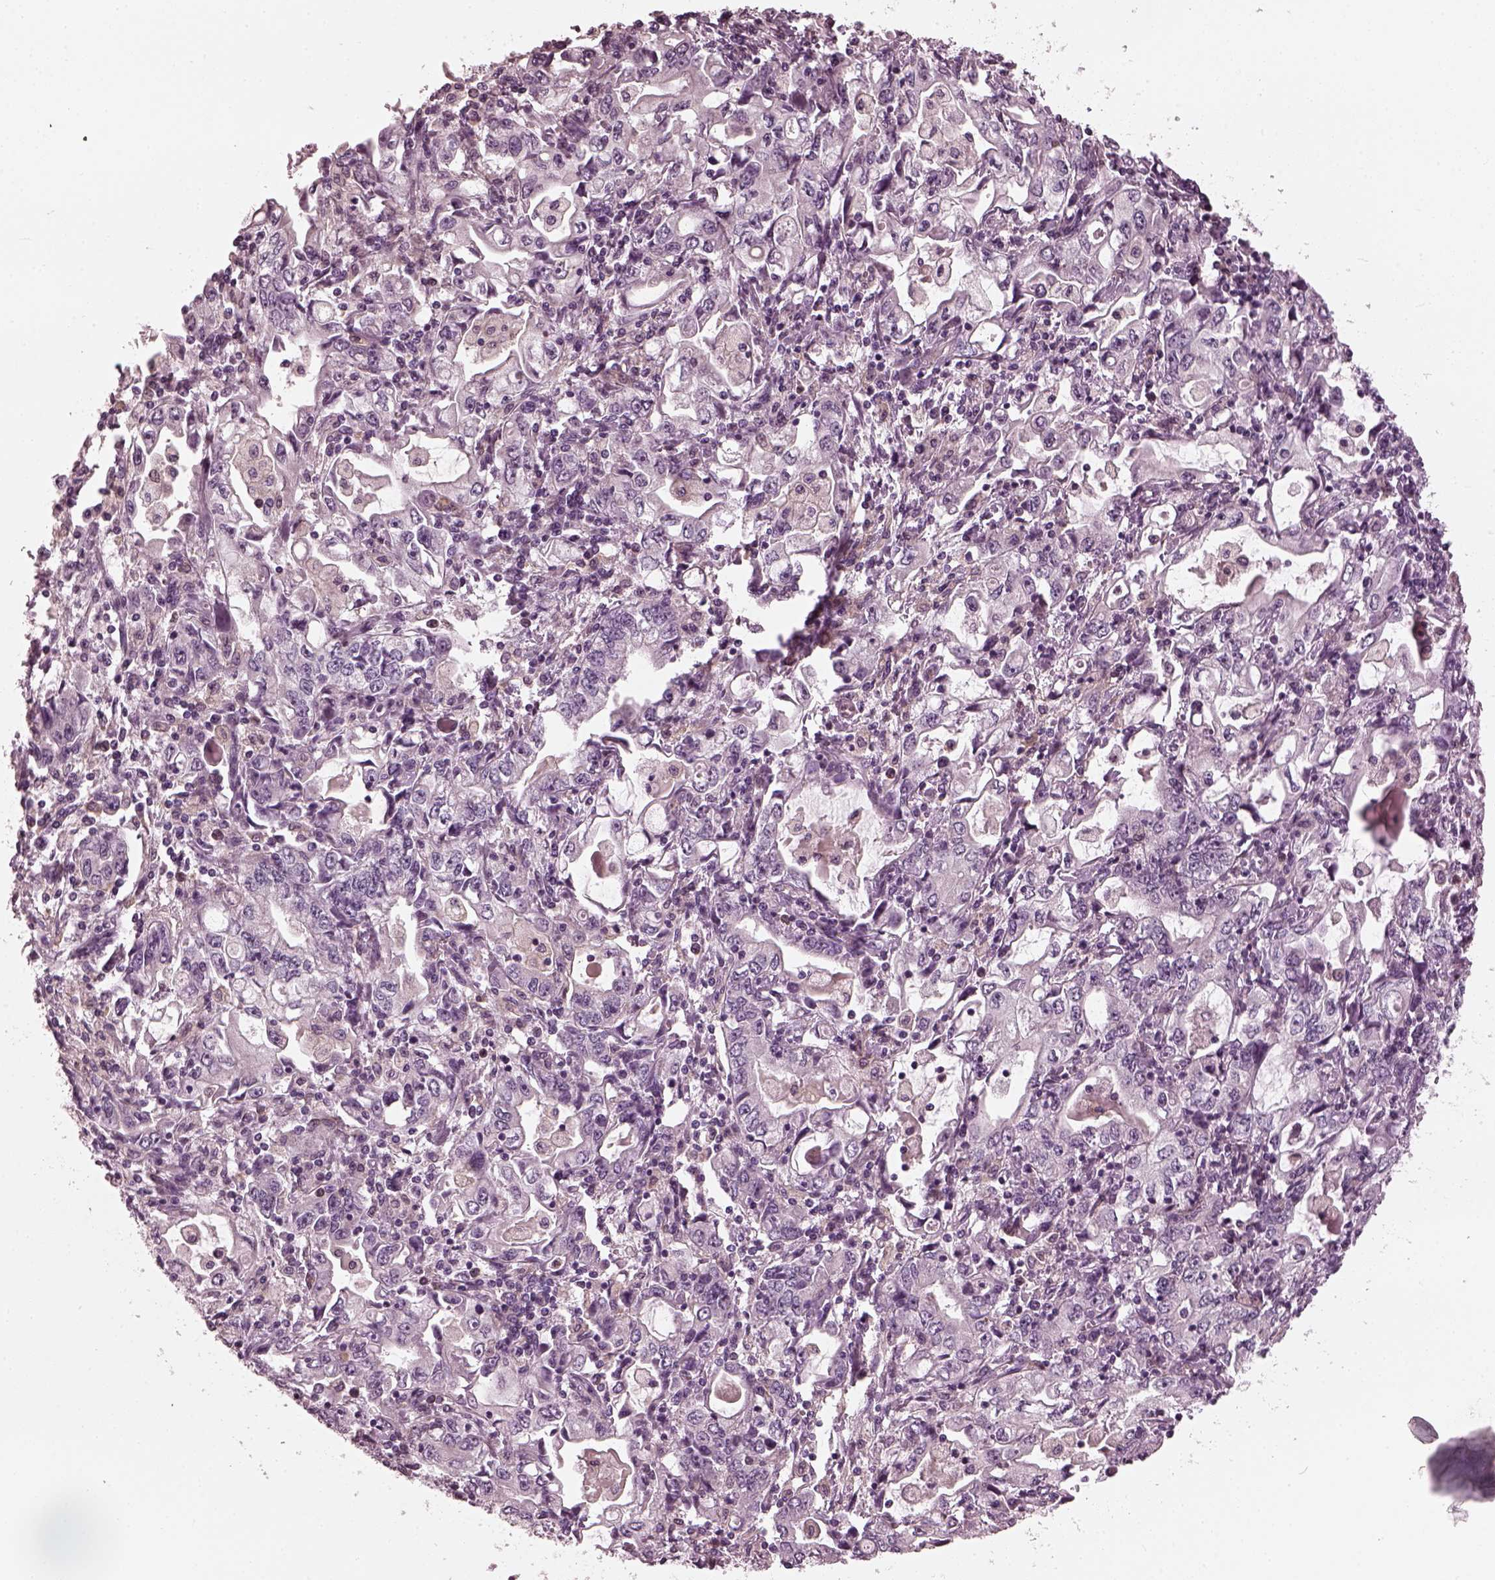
{"staining": {"intensity": "negative", "quantity": "none", "location": "none"}, "tissue": "stomach cancer", "cell_type": "Tumor cells", "image_type": "cancer", "snomed": [{"axis": "morphology", "description": "Adenocarcinoma, NOS"}, {"axis": "topography", "description": "Stomach, lower"}], "caption": "The micrograph exhibits no significant expression in tumor cells of stomach adenocarcinoma. (DAB (3,3'-diaminobenzidine) immunohistochemistry (IHC) visualized using brightfield microscopy, high magnification).", "gene": "PSTPIP2", "patient": {"sex": "female", "age": 72}}